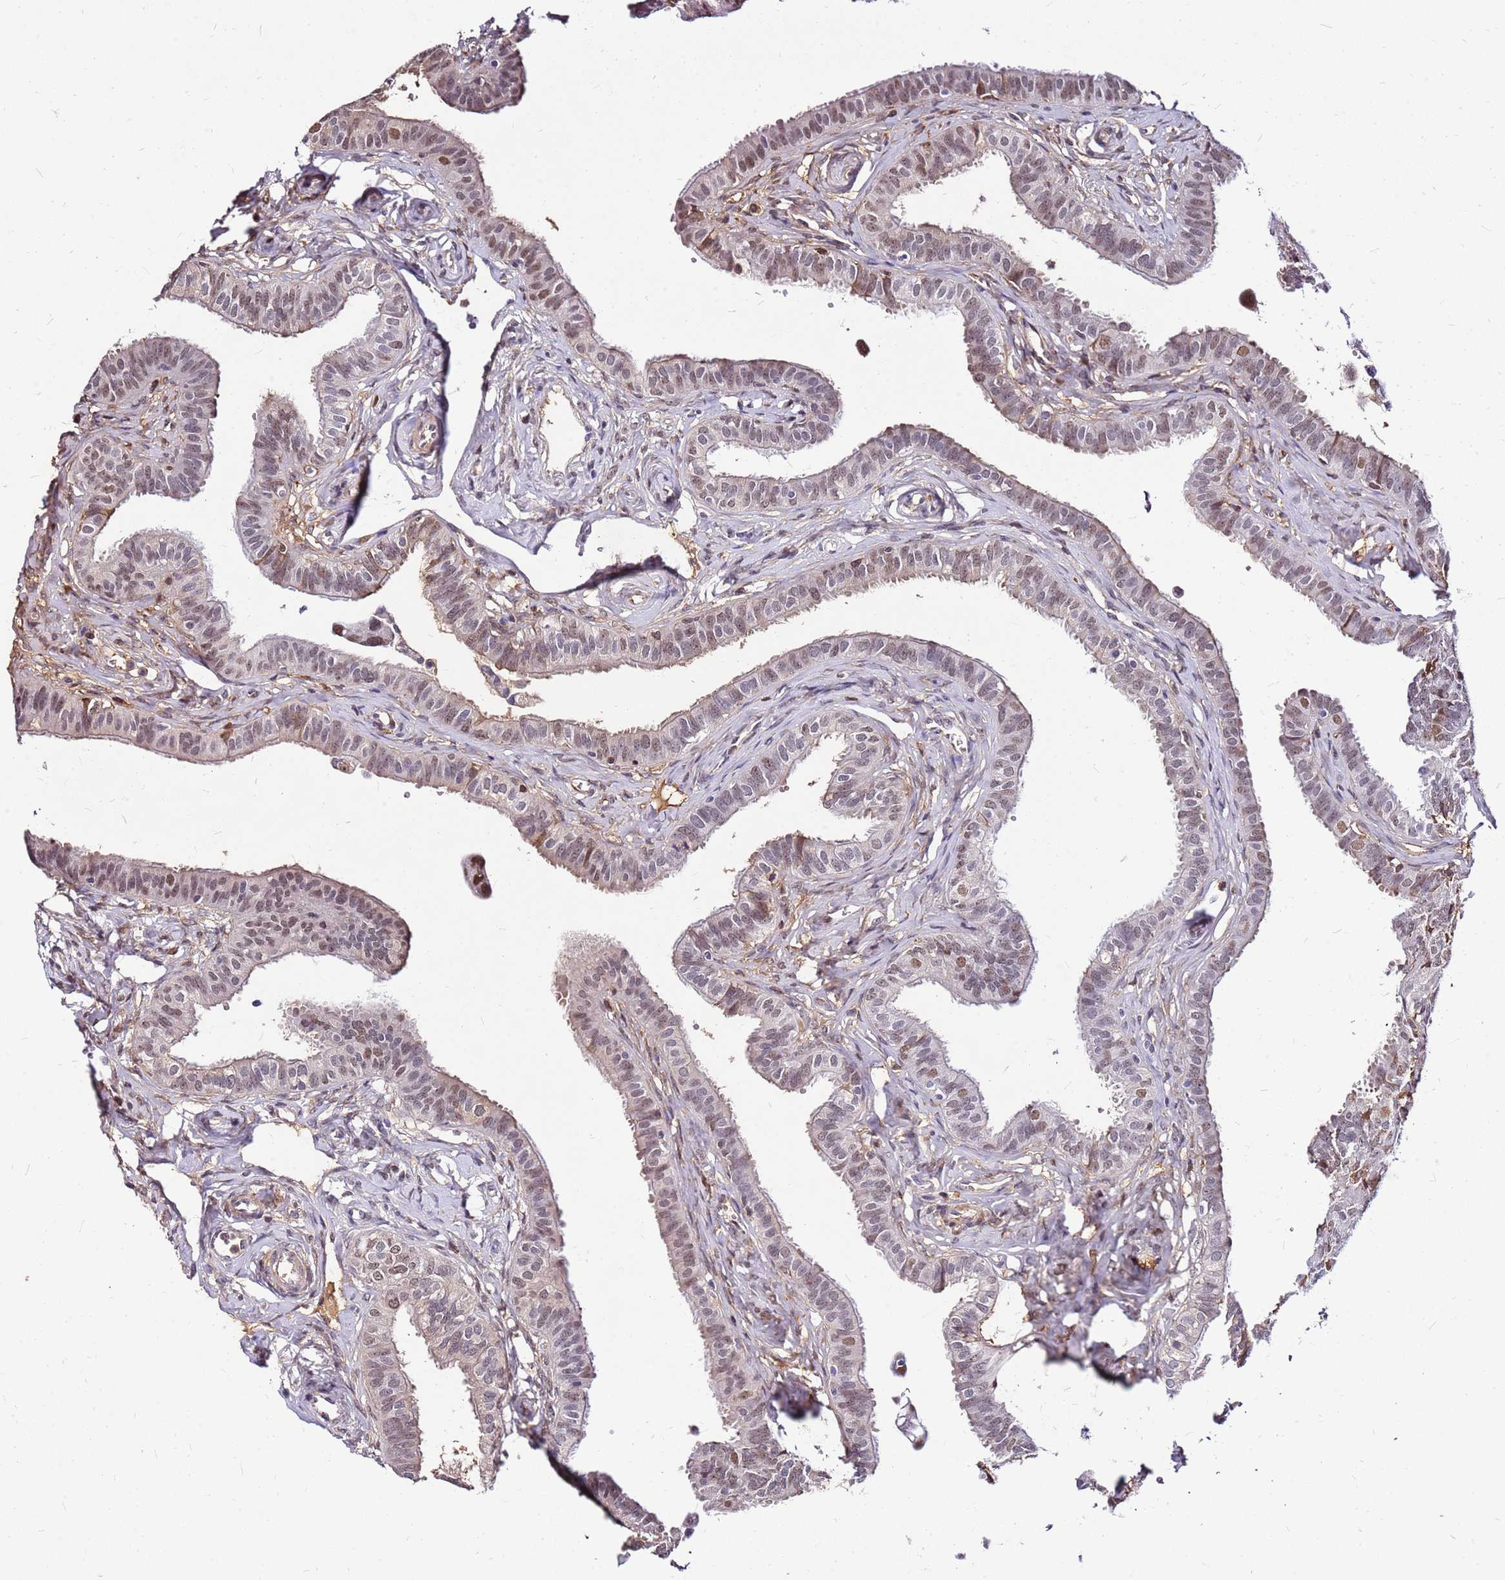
{"staining": {"intensity": "moderate", "quantity": "25%-75%", "location": "cytoplasmic/membranous,nuclear"}, "tissue": "fallopian tube", "cell_type": "Glandular cells", "image_type": "normal", "snomed": [{"axis": "morphology", "description": "Normal tissue, NOS"}, {"axis": "morphology", "description": "Carcinoma, NOS"}, {"axis": "topography", "description": "Fallopian tube"}, {"axis": "topography", "description": "Ovary"}], "caption": "Benign fallopian tube exhibits moderate cytoplasmic/membranous,nuclear staining in about 25%-75% of glandular cells, visualized by immunohistochemistry.", "gene": "ALDH1A3", "patient": {"sex": "female", "age": 59}}